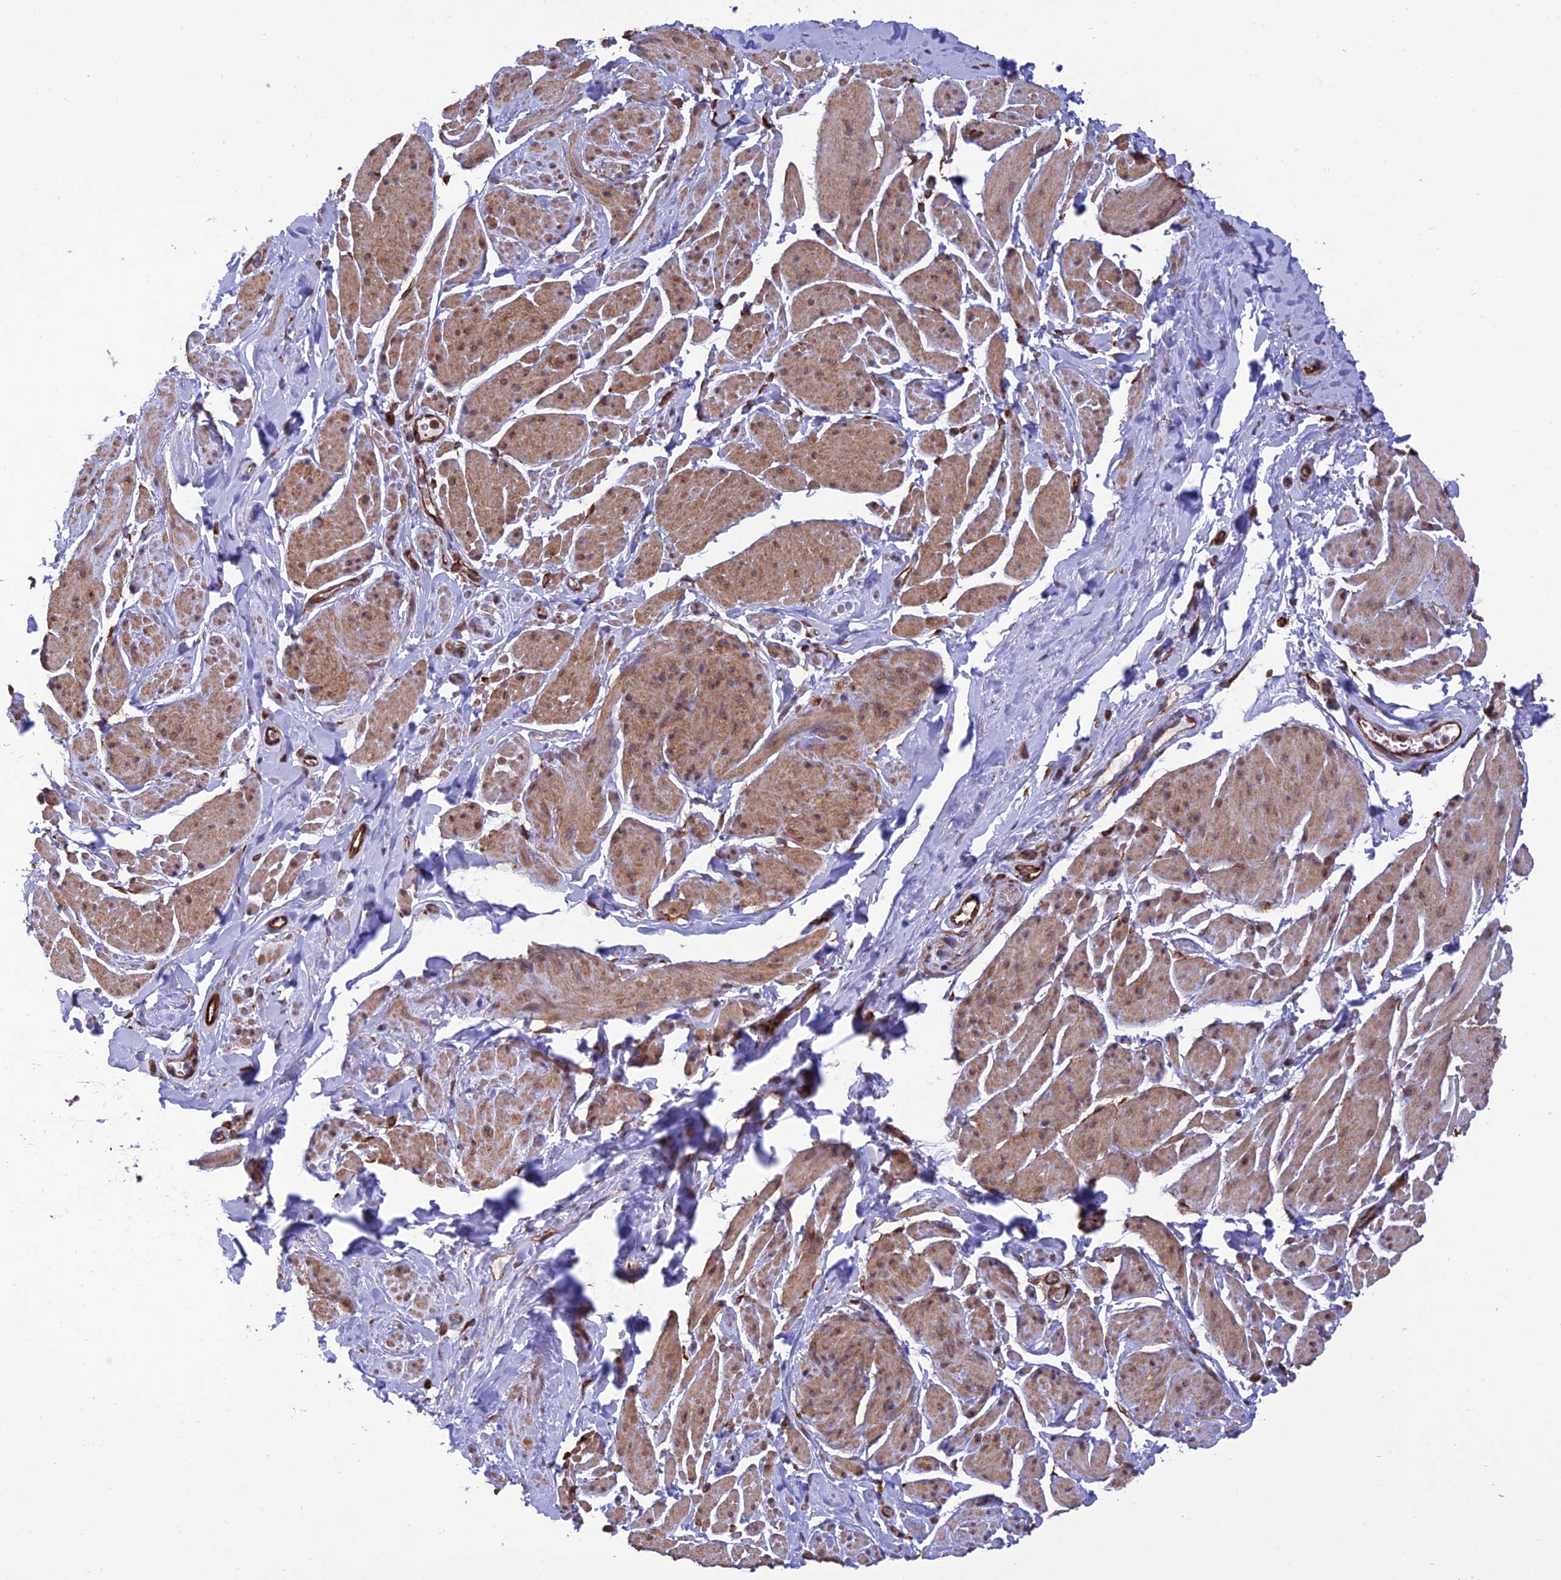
{"staining": {"intensity": "moderate", "quantity": ">75%", "location": "cytoplasmic/membranous,nuclear"}, "tissue": "smooth muscle", "cell_type": "Smooth muscle cells", "image_type": "normal", "snomed": [{"axis": "morphology", "description": "Normal tissue, NOS"}, {"axis": "topography", "description": "Smooth muscle"}, {"axis": "topography", "description": "Peripheral nerve tissue"}], "caption": "This photomicrograph demonstrates normal smooth muscle stained with immunohistochemistry (IHC) to label a protein in brown. The cytoplasmic/membranous,nuclear of smooth muscle cells show moderate positivity for the protein. Nuclei are counter-stained blue.", "gene": "PAGR1", "patient": {"sex": "male", "age": 69}}